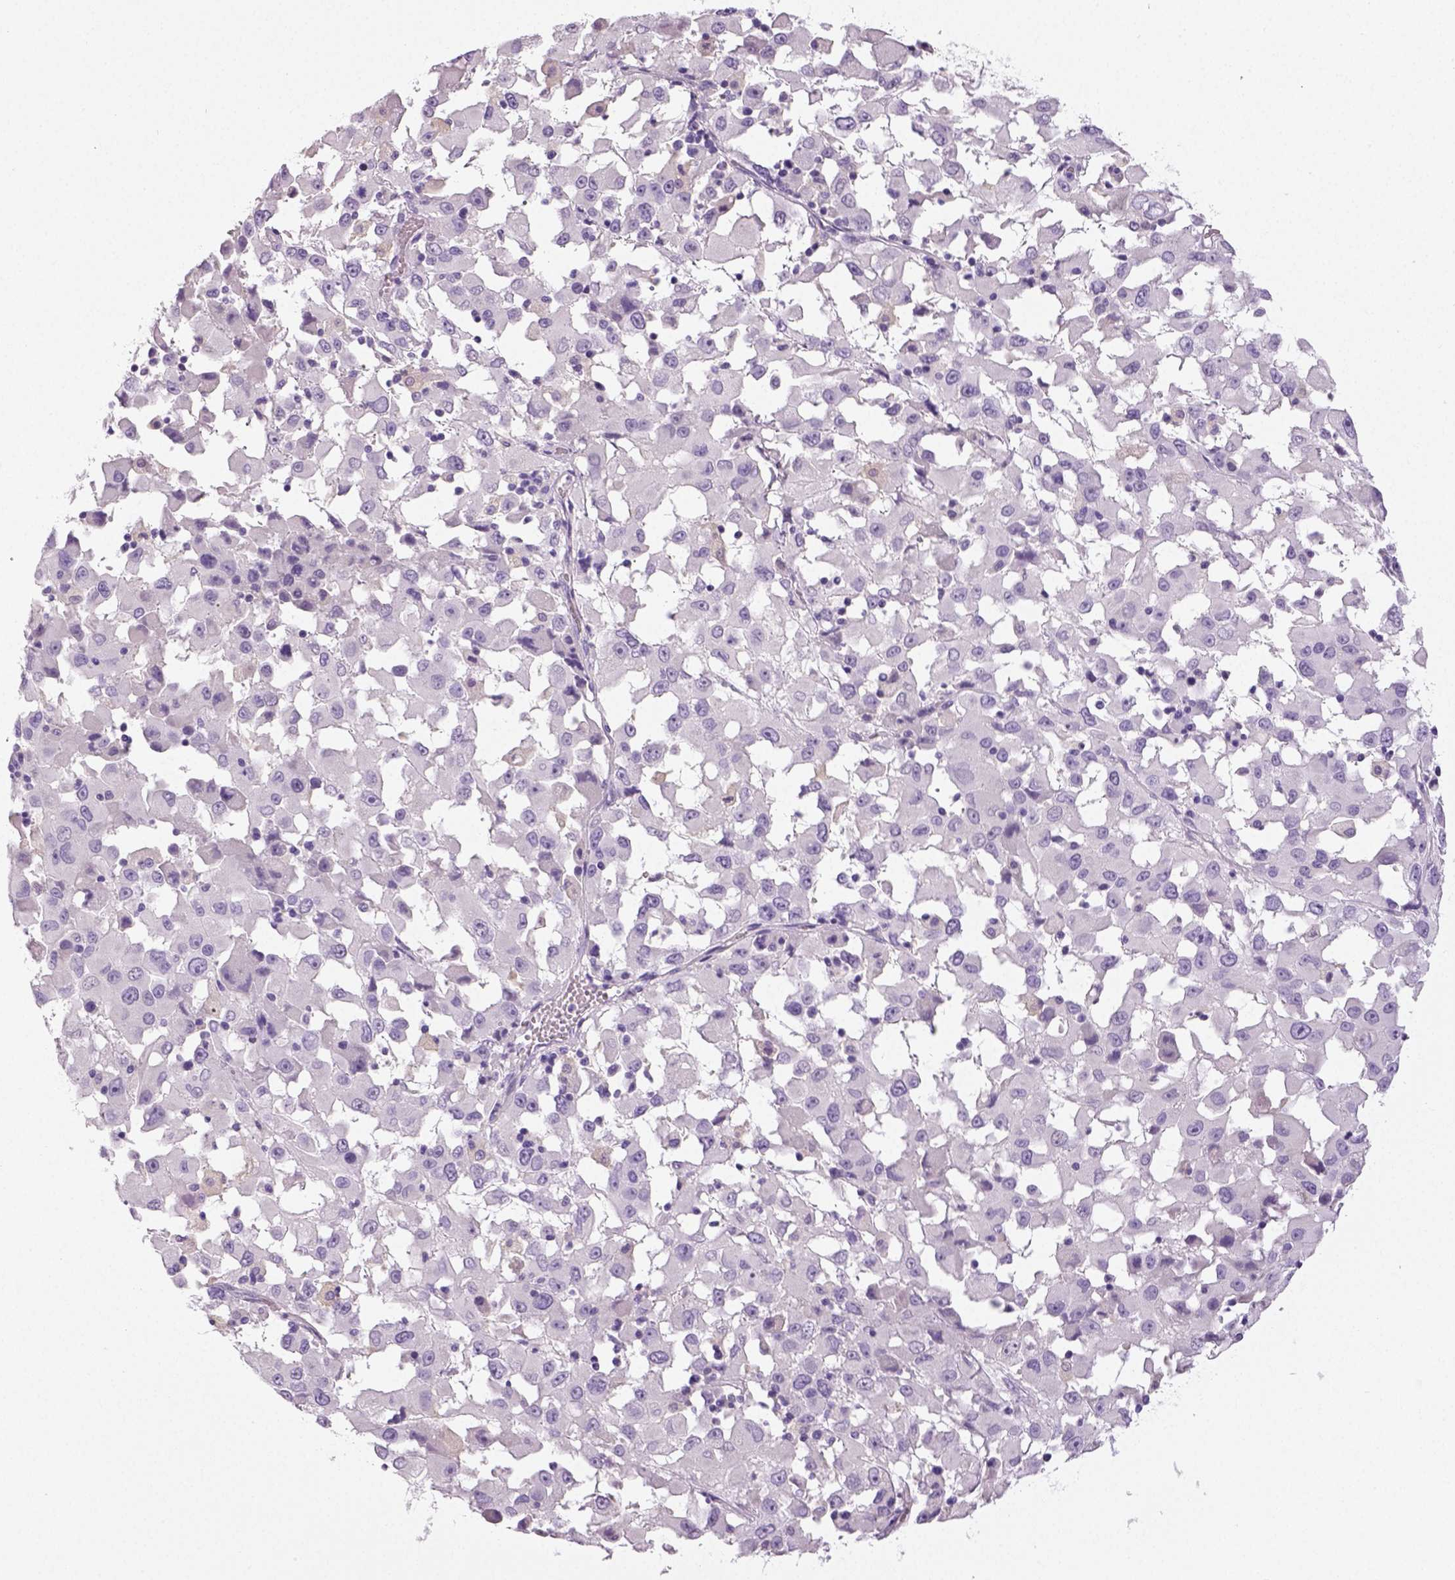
{"staining": {"intensity": "negative", "quantity": "none", "location": "none"}, "tissue": "melanoma", "cell_type": "Tumor cells", "image_type": "cancer", "snomed": [{"axis": "morphology", "description": "Malignant melanoma, Metastatic site"}, {"axis": "topography", "description": "Soft tissue"}], "caption": "DAB immunohistochemical staining of melanoma displays no significant staining in tumor cells.", "gene": "NECAB2", "patient": {"sex": "male", "age": 50}}